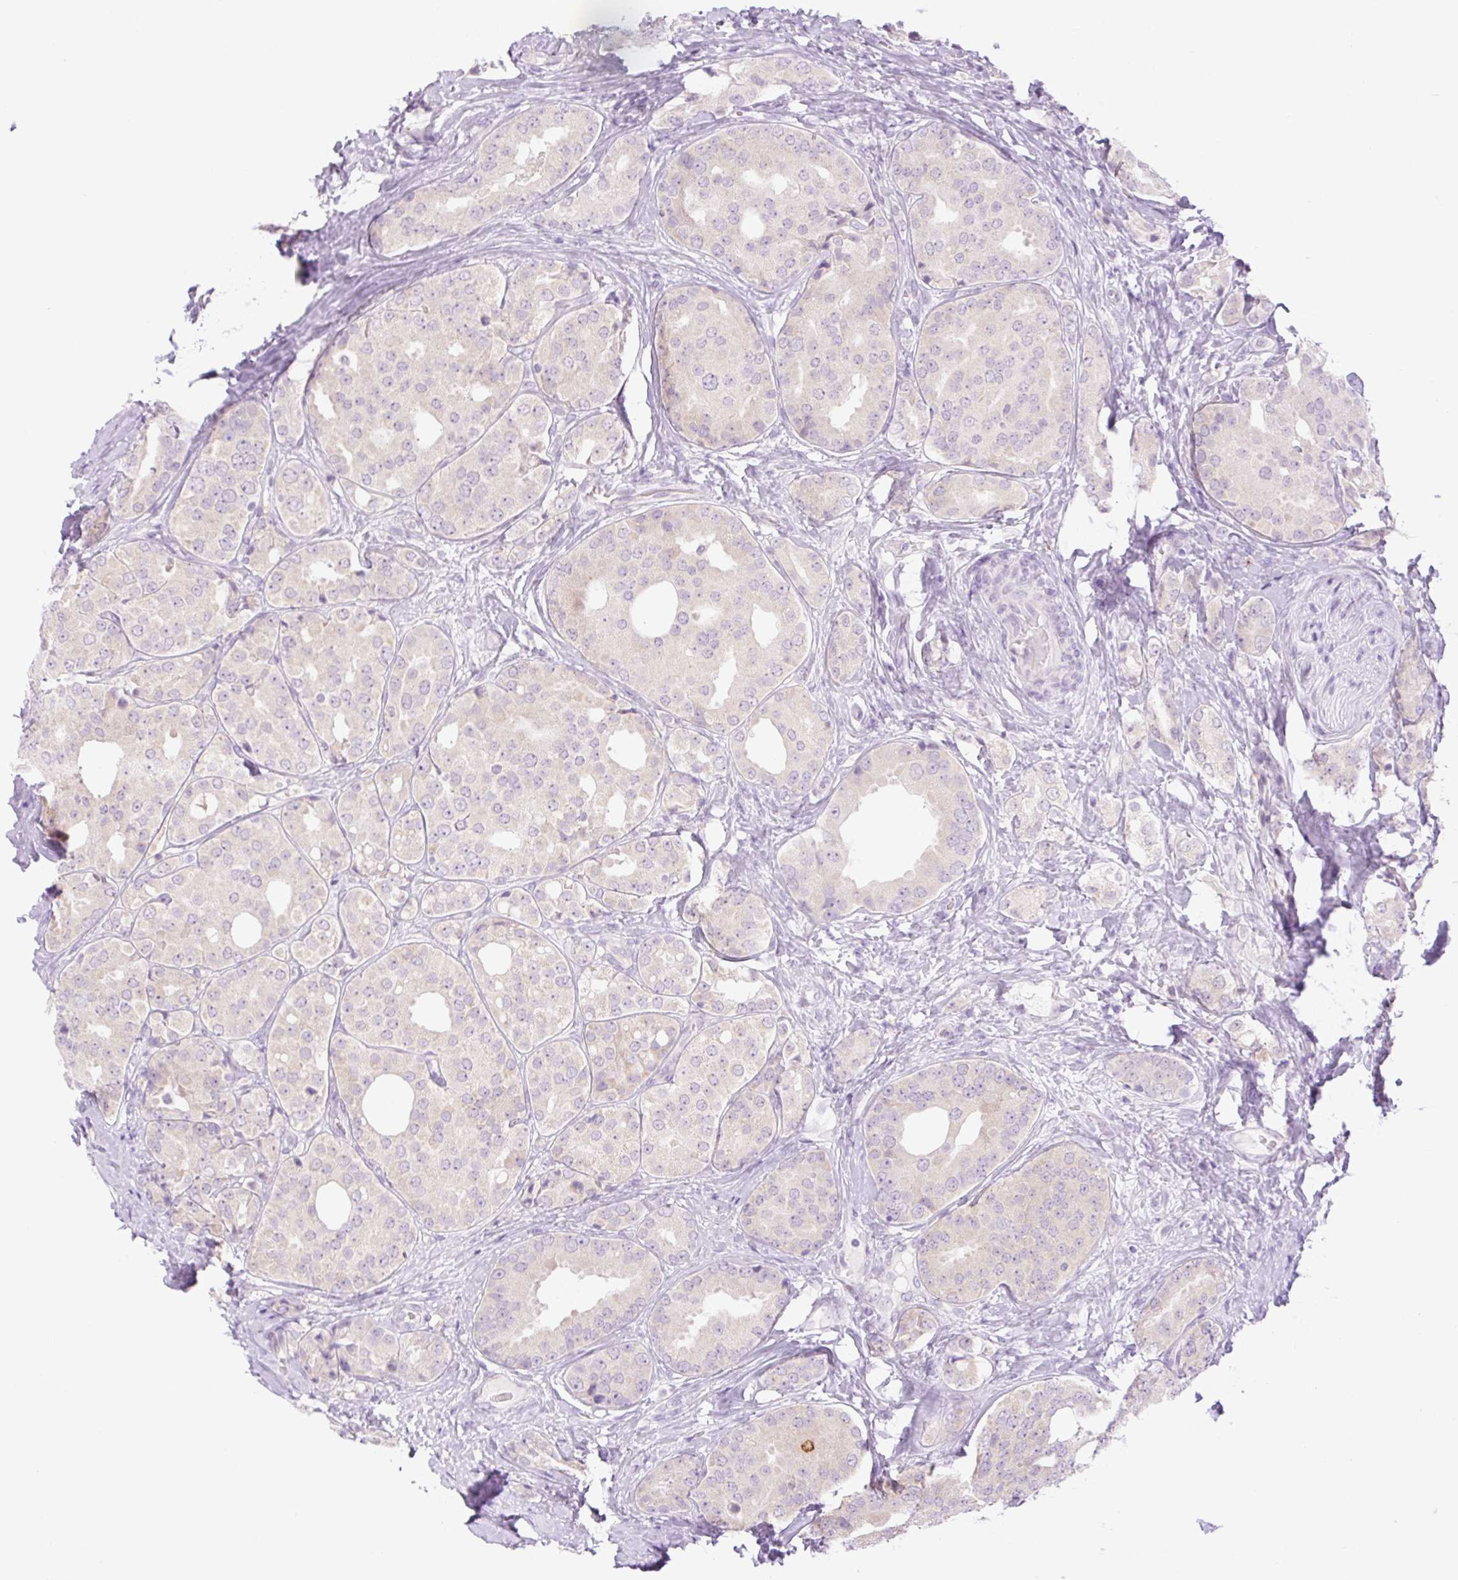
{"staining": {"intensity": "negative", "quantity": "none", "location": "none"}, "tissue": "prostate cancer", "cell_type": "Tumor cells", "image_type": "cancer", "snomed": [{"axis": "morphology", "description": "Adenocarcinoma, High grade"}, {"axis": "topography", "description": "Prostate"}], "caption": "The immunohistochemistry micrograph has no significant expression in tumor cells of prostate cancer tissue.", "gene": "SPRYD4", "patient": {"sex": "male", "age": 63}}